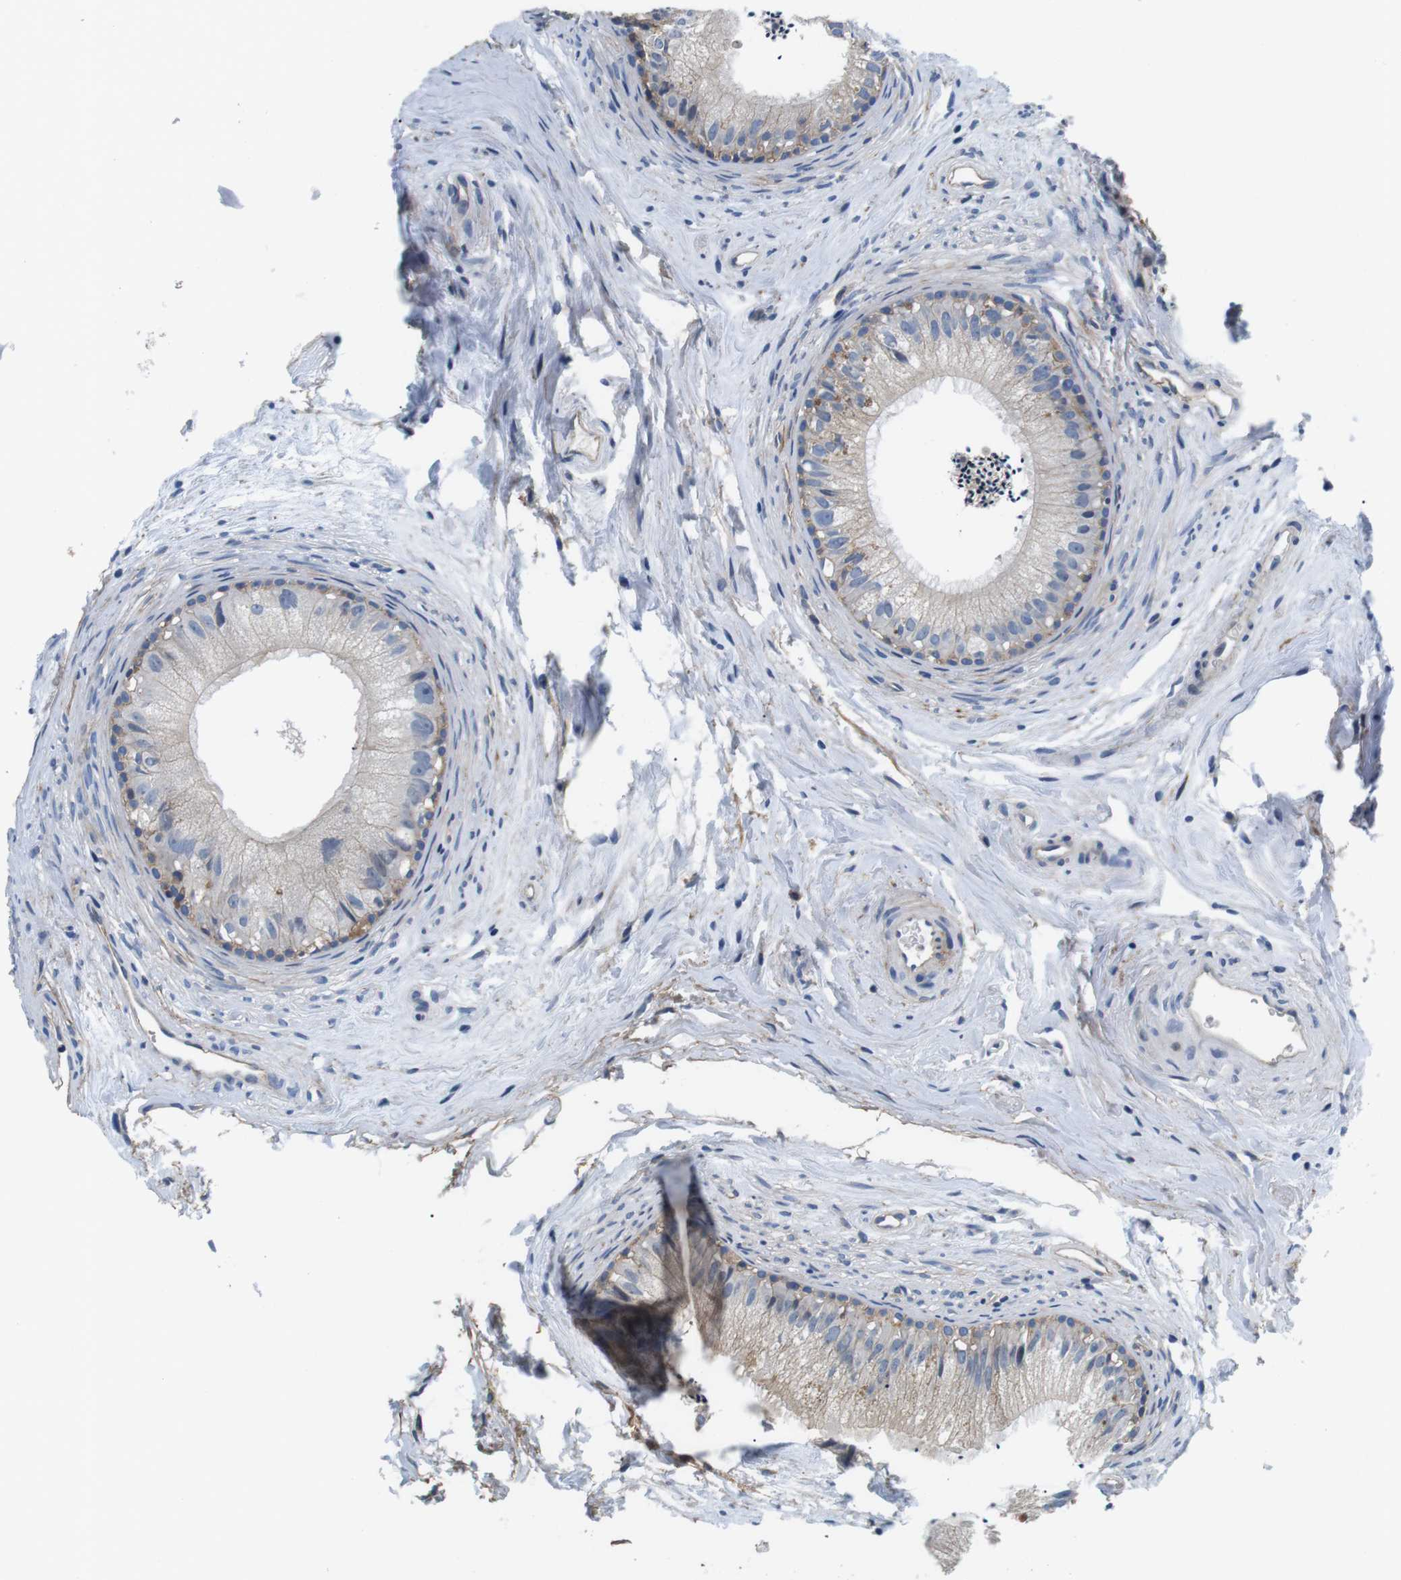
{"staining": {"intensity": "moderate", "quantity": "25%-75%", "location": "cytoplasmic/membranous"}, "tissue": "epididymis", "cell_type": "Glandular cells", "image_type": "normal", "snomed": [{"axis": "morphology", "description": "Normal tissue, NOS"}, {"axis": "topography", "description": "Epididymis"}], "caption": "Protein expression analysis of unremarkable epididymis exhibits moderate cytoplasmic/membranous expression in about 25%-75% of glandular cells. (DAB (3,3'-diaminobenzidine) IHC, brown staining for protein, blue staining for nuclei).", "gene": "SLC30A1", "patient": {"sex": "male", "age": 56}}